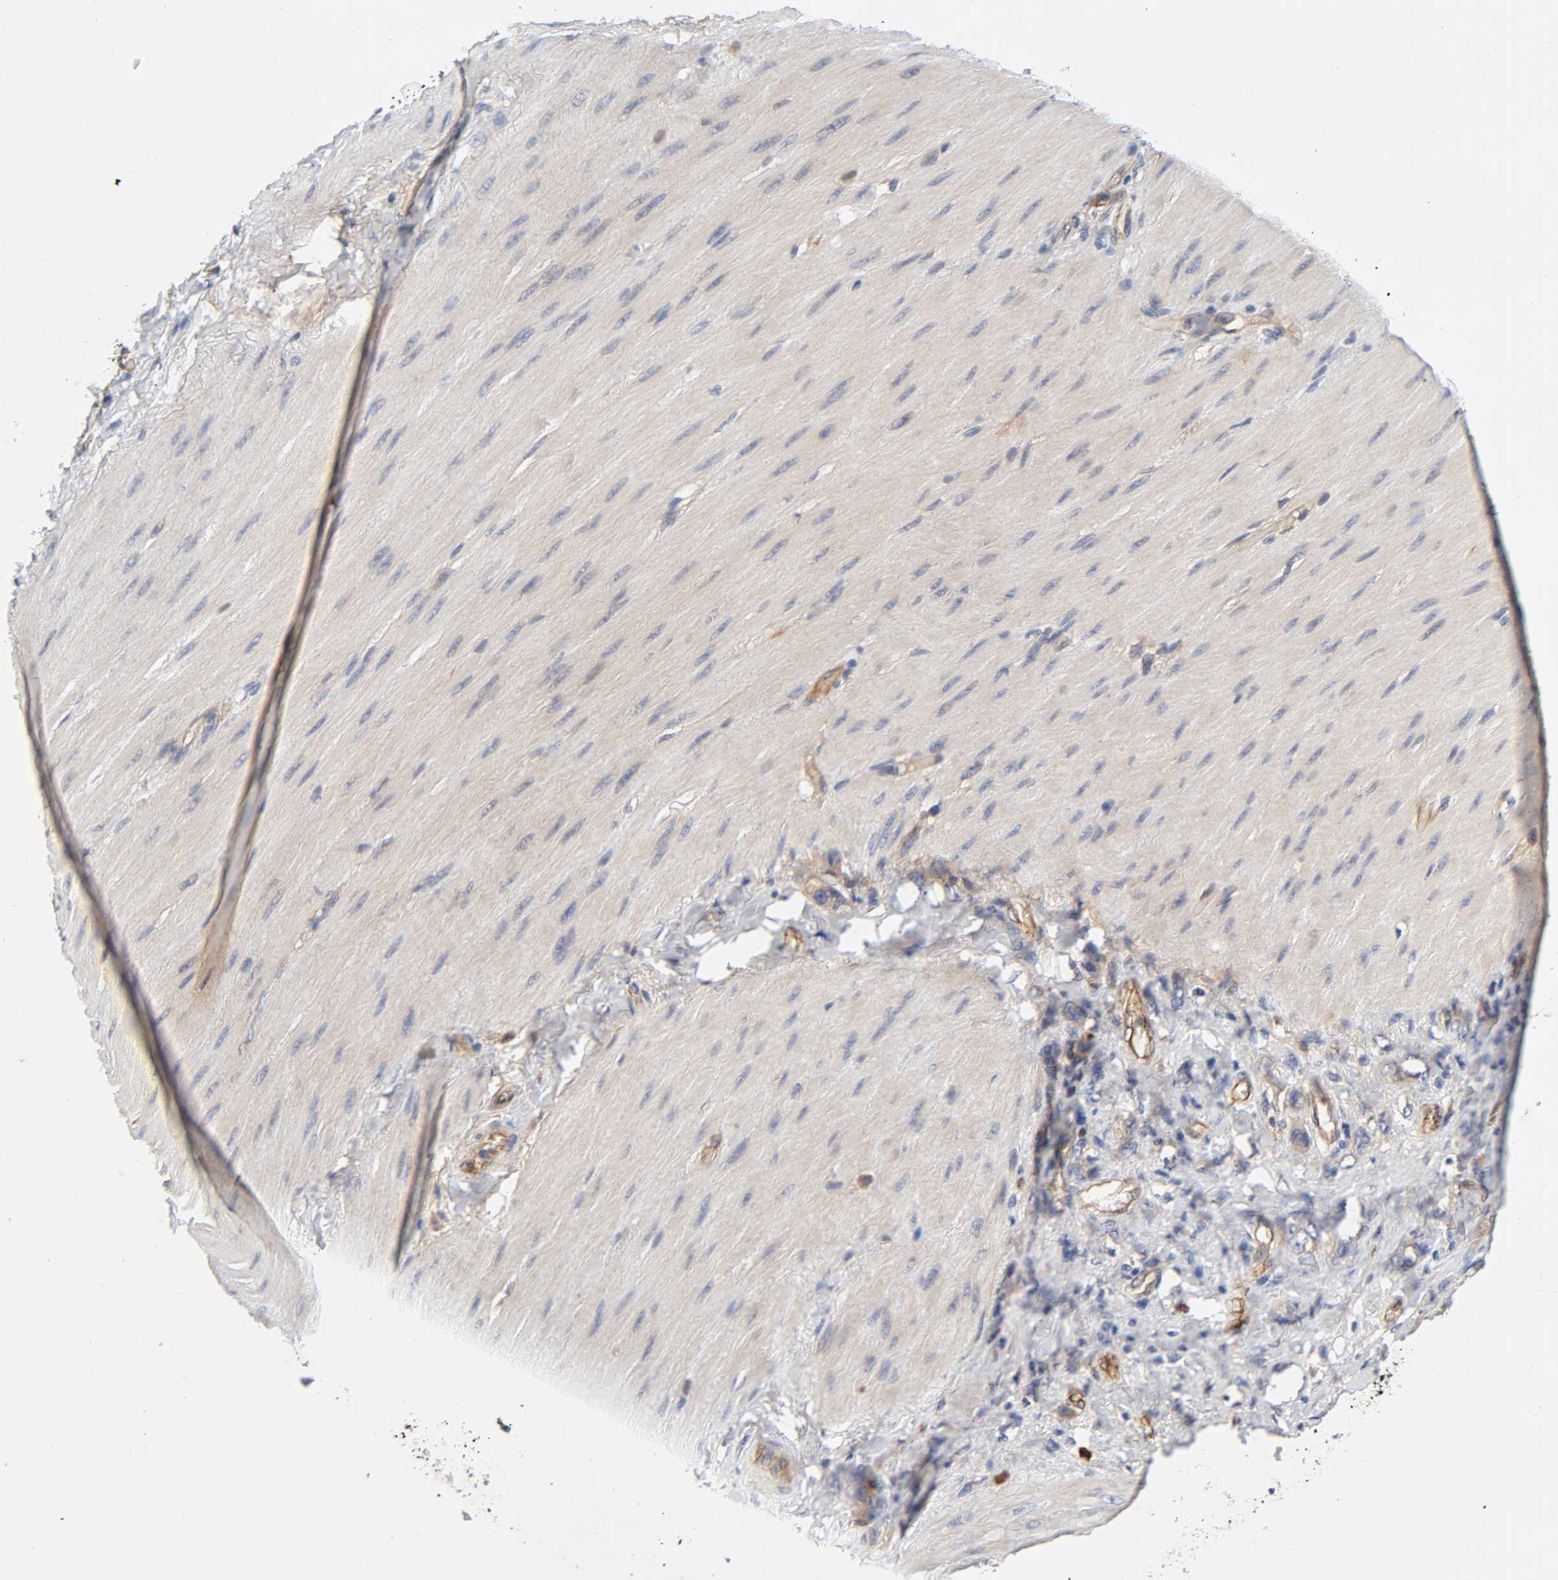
{"staining": {"intensity": "negative", "quantity": "none", "location": "none"}, "tissue": "stomach cancer", "cell_type": "Tumor cells", "image_type": "cancer", "snomed": [{"axis": "morphology", "description": "Adenocarcinoma, NOS"}, {"axis": "topography", "description": "Stomach"}], "caption": "Human adenocarcinoma (stomach) stained for a protein using IHC exhibits no staining in tumor cells.", "gene": "RAB13", "patient": {"sex": "male", "age": 82}}